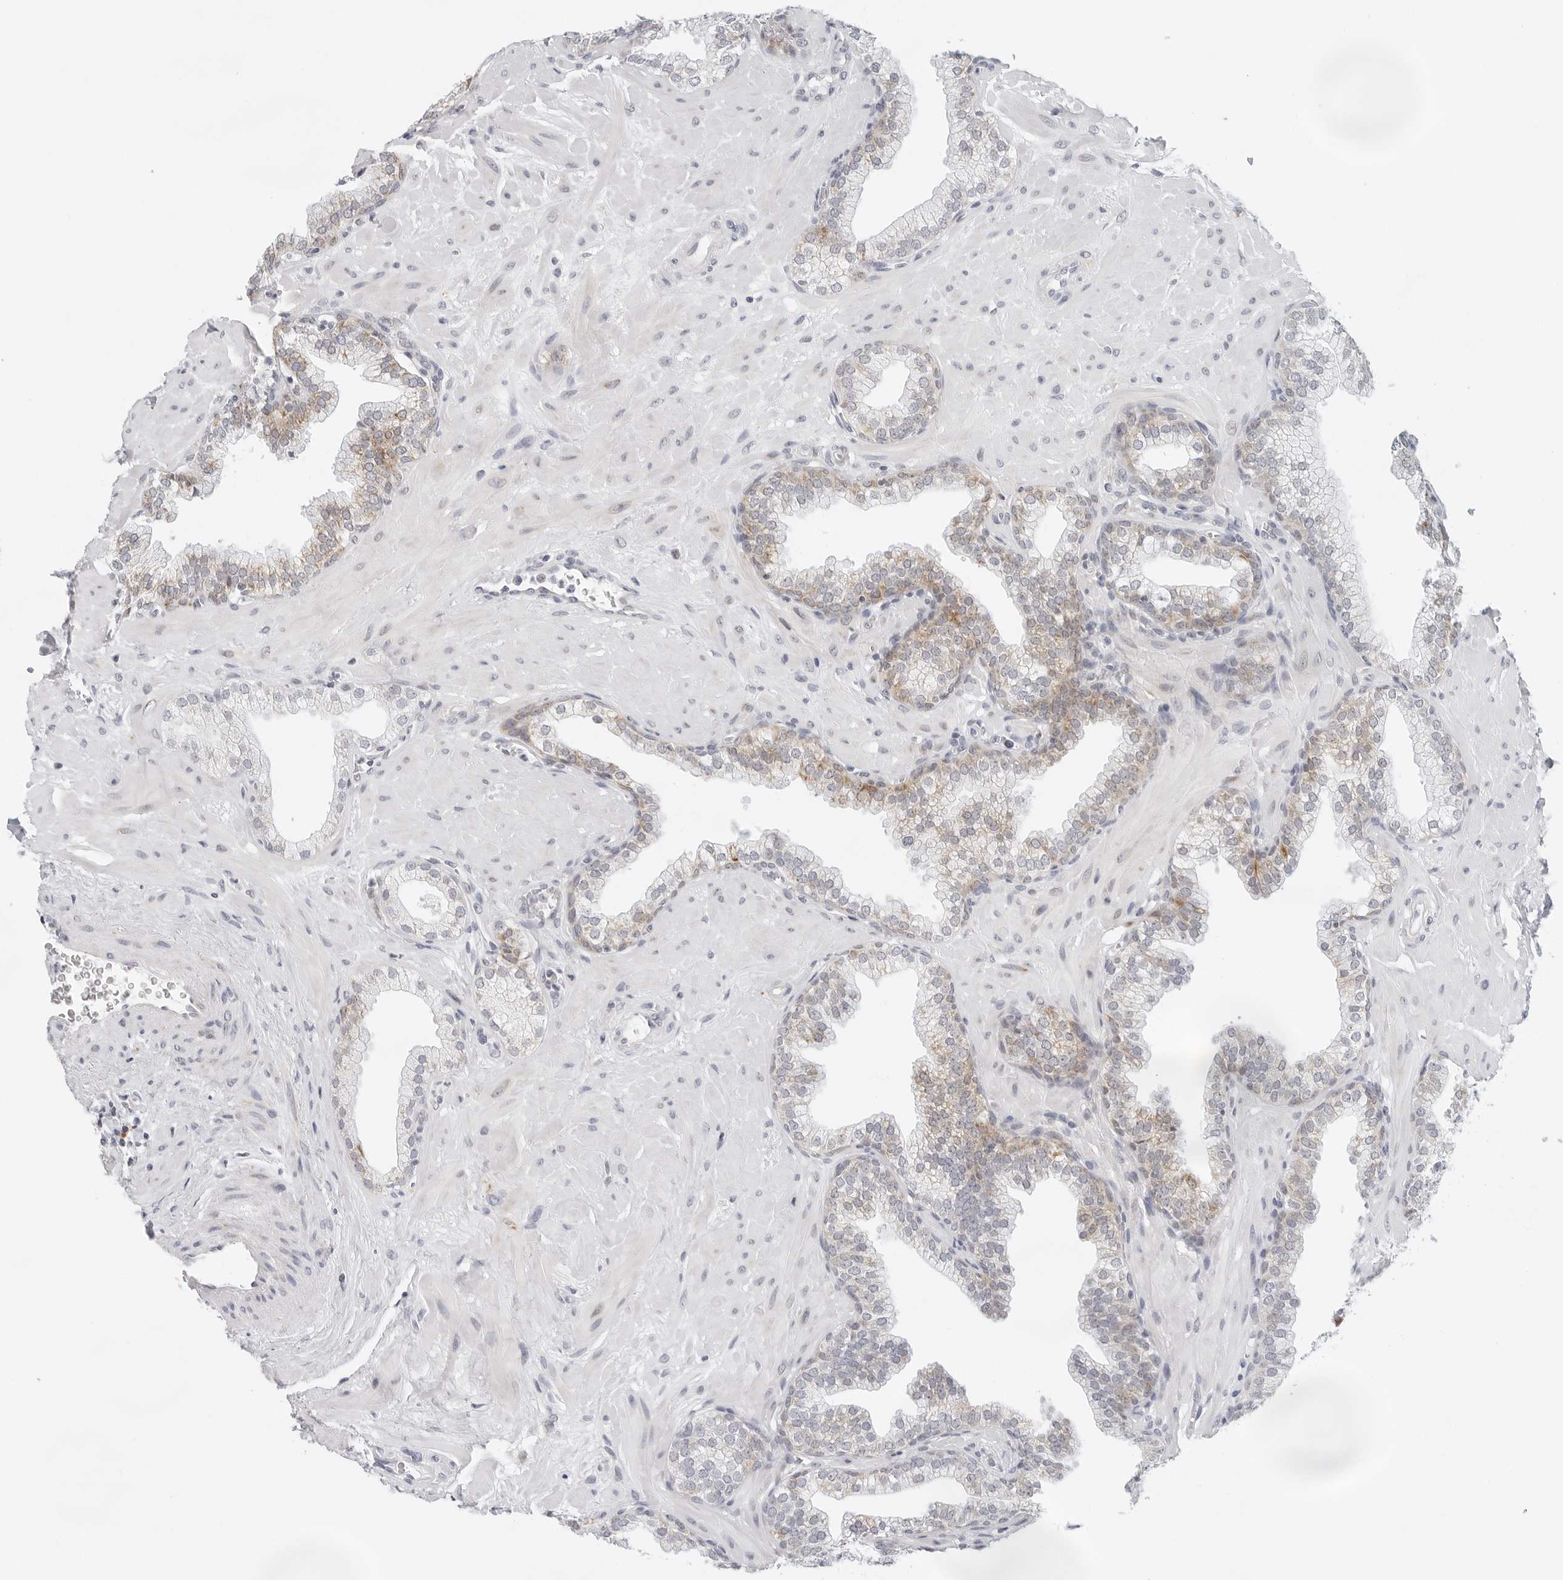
{"staining": {"intensity": "moderate", "quantity": "25%-75%", "location": "cytoplasmic/membranous"}, "tissue": "prostate", "cell_type": "Glandular cells", "image_type": "normal", "snomed": [{"axis": "morphology", "description": "Normal tissue, NOS"}, {"axis": "morphology", "description": "Urothelial carcinoma, Low grade"}, {"axis": "topography", "description": "Urinary bladder"}, {"axis": "topography", "description": "Prostate"}], "caption": "Immunohistochemical staining of benign prostate demonstrates 25%-75% levels of moderate cytoplasmic/membranous protein expression in approximately 25%-75% of glandular cells.", "gene": "CIART", "patient": {"sex": "male", "age": 60}}